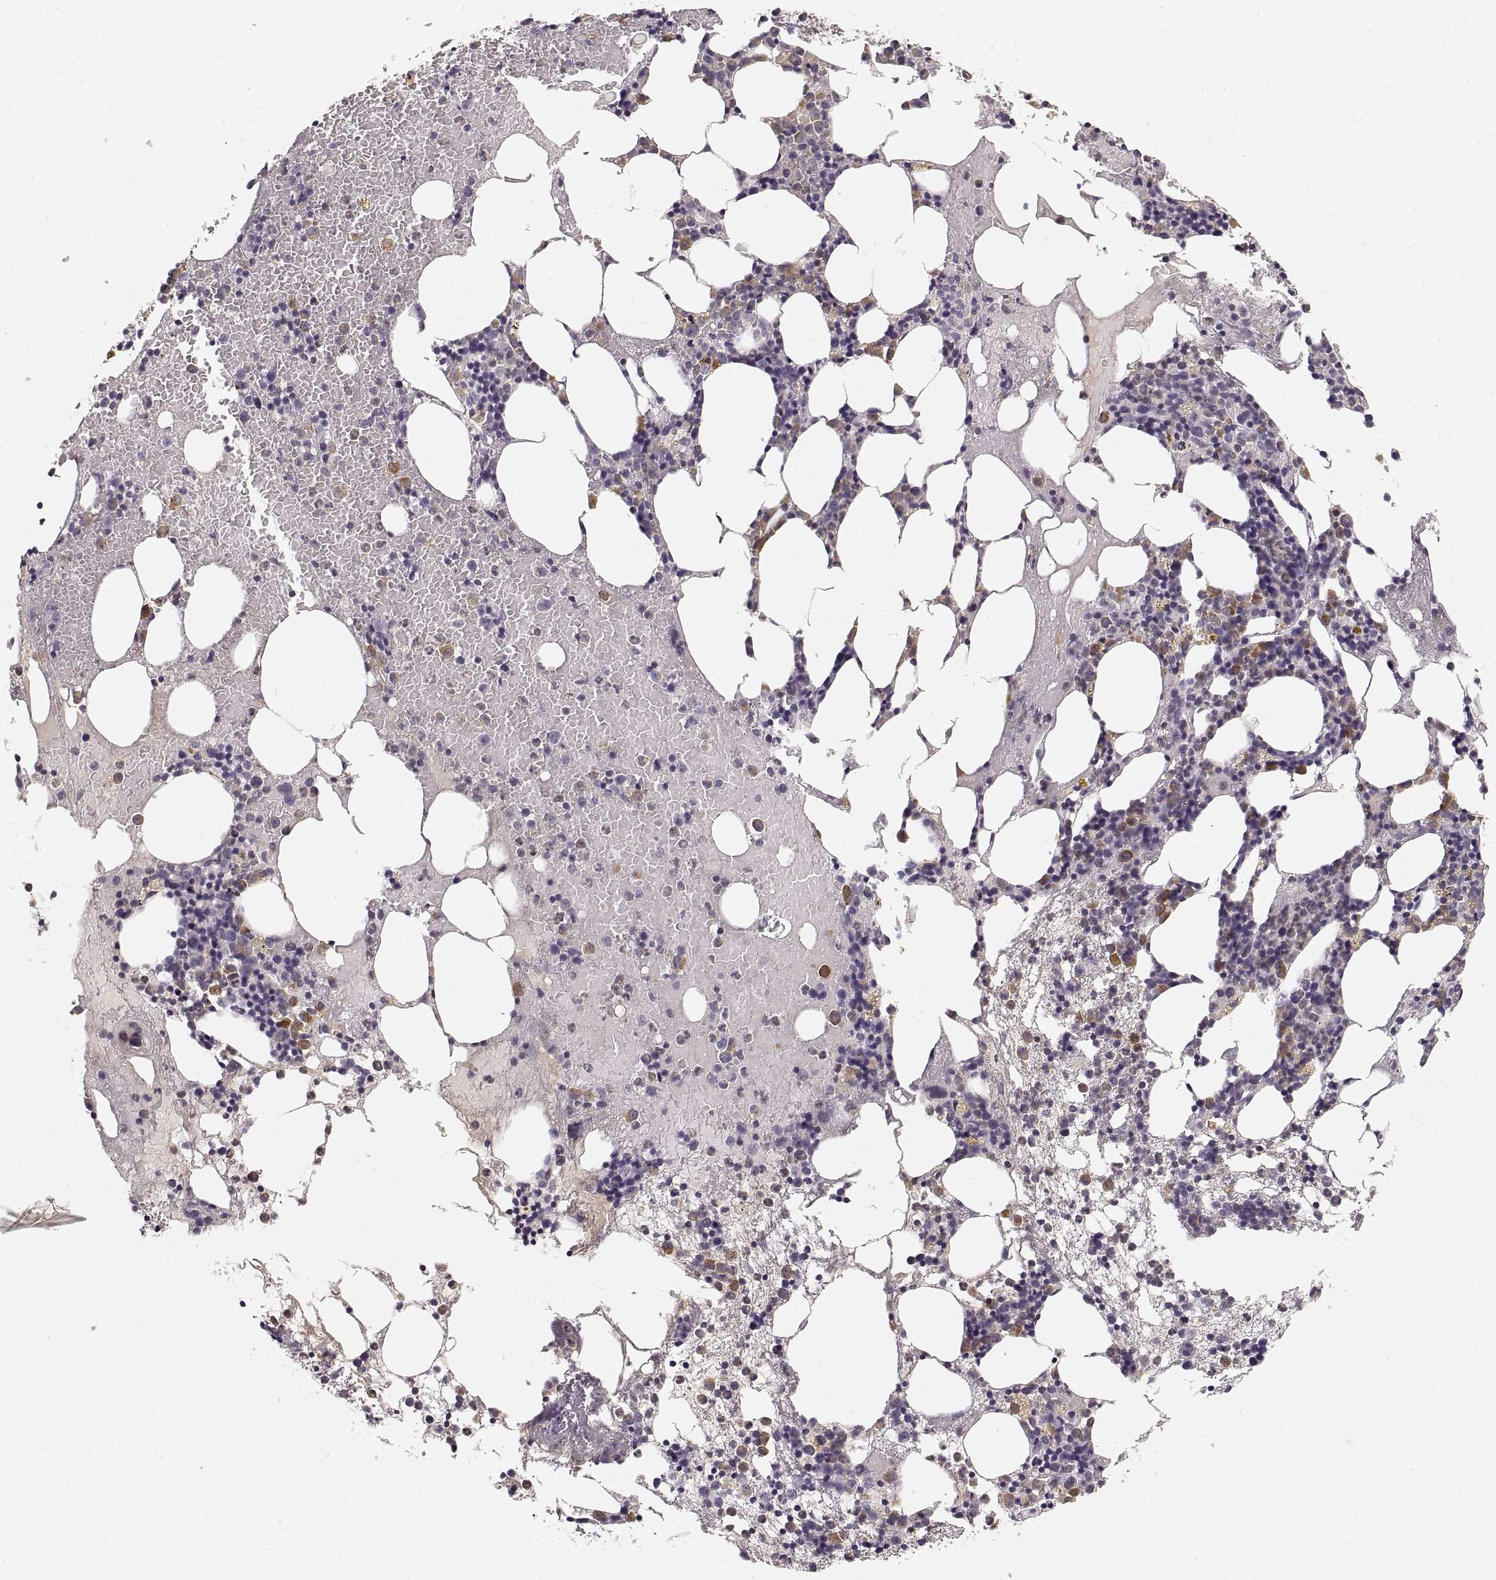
{"staining": {"intensity": "moderate", "quantity": "<25%", "location": "cytoplasmic/membranous"}, "tissue": "bone marrow", "cell_type": "Hematopoietic cells", "image_type": "normal", "snomed": [{"axis": "morphology", "description": "Normal tissue, NOS"}, {"axis": "topography", "description": "Bone marrow"}], "caption": "Bone marrow stained for a protein (brown) displays moderate cytoplasmic/membranous positive expression in about <25% of hematopoietic cells.", "gene": "RUNDC3A", "patient": {"sex": "male", "age": 54}}